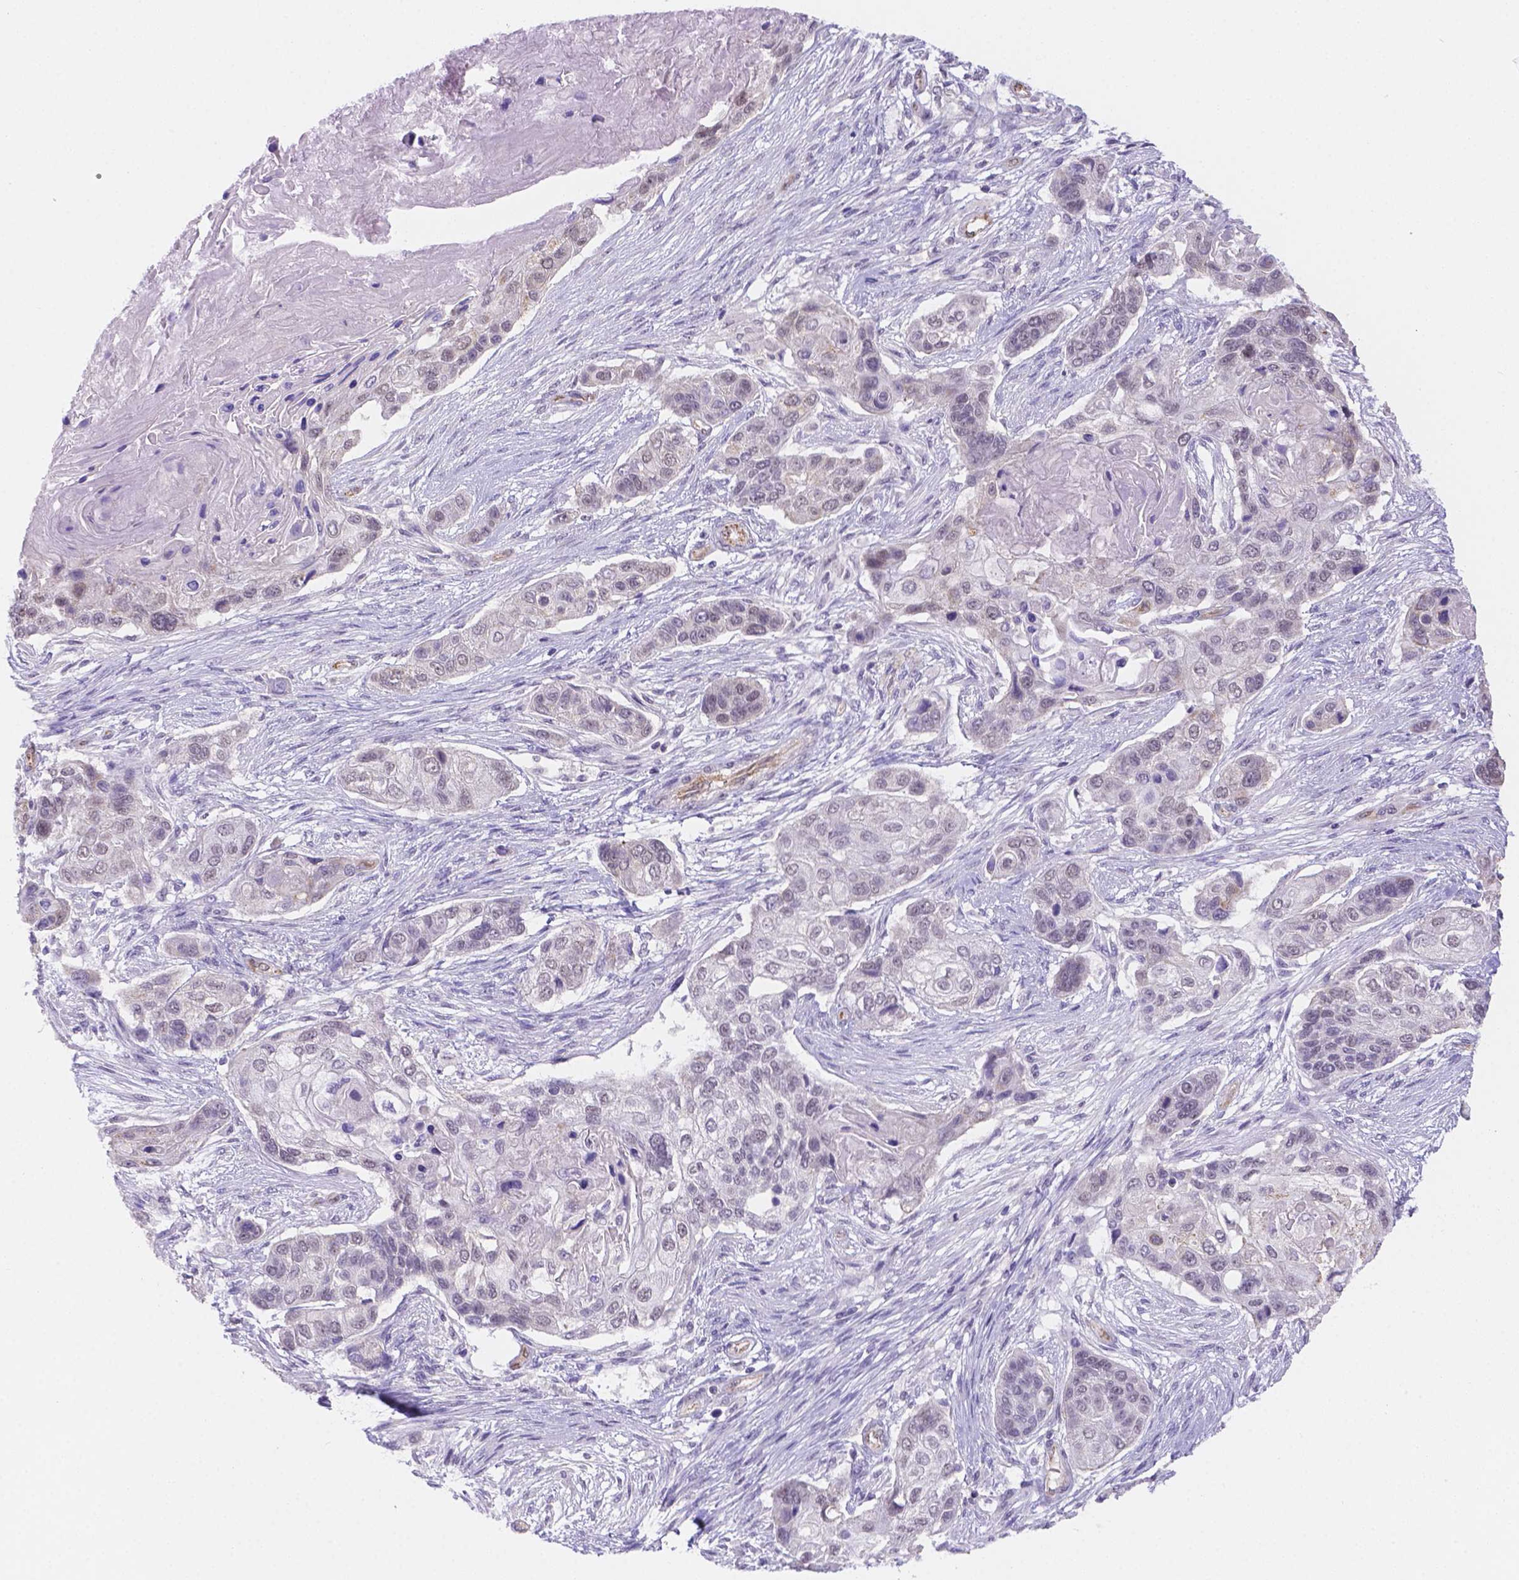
{"staining": {"intensity": "negative", "quantity": "none", "location": "none"}, "tissue": "lung cancer", "cell_type": "Tumor cells", "image_type": "cancer", "snomed": [{"axis": "morphology", "description": "Squamous cell carcinoma, NOS"}, {"axis": "topography", "description": "Lung"}], "caption": "Human lung squamous cell carcinoma stained for a protein using immunohistochemistry reveals no expression in tumor cells.", "gene": "NXPE2", "patient": {"sex": "male", "age": 69}}